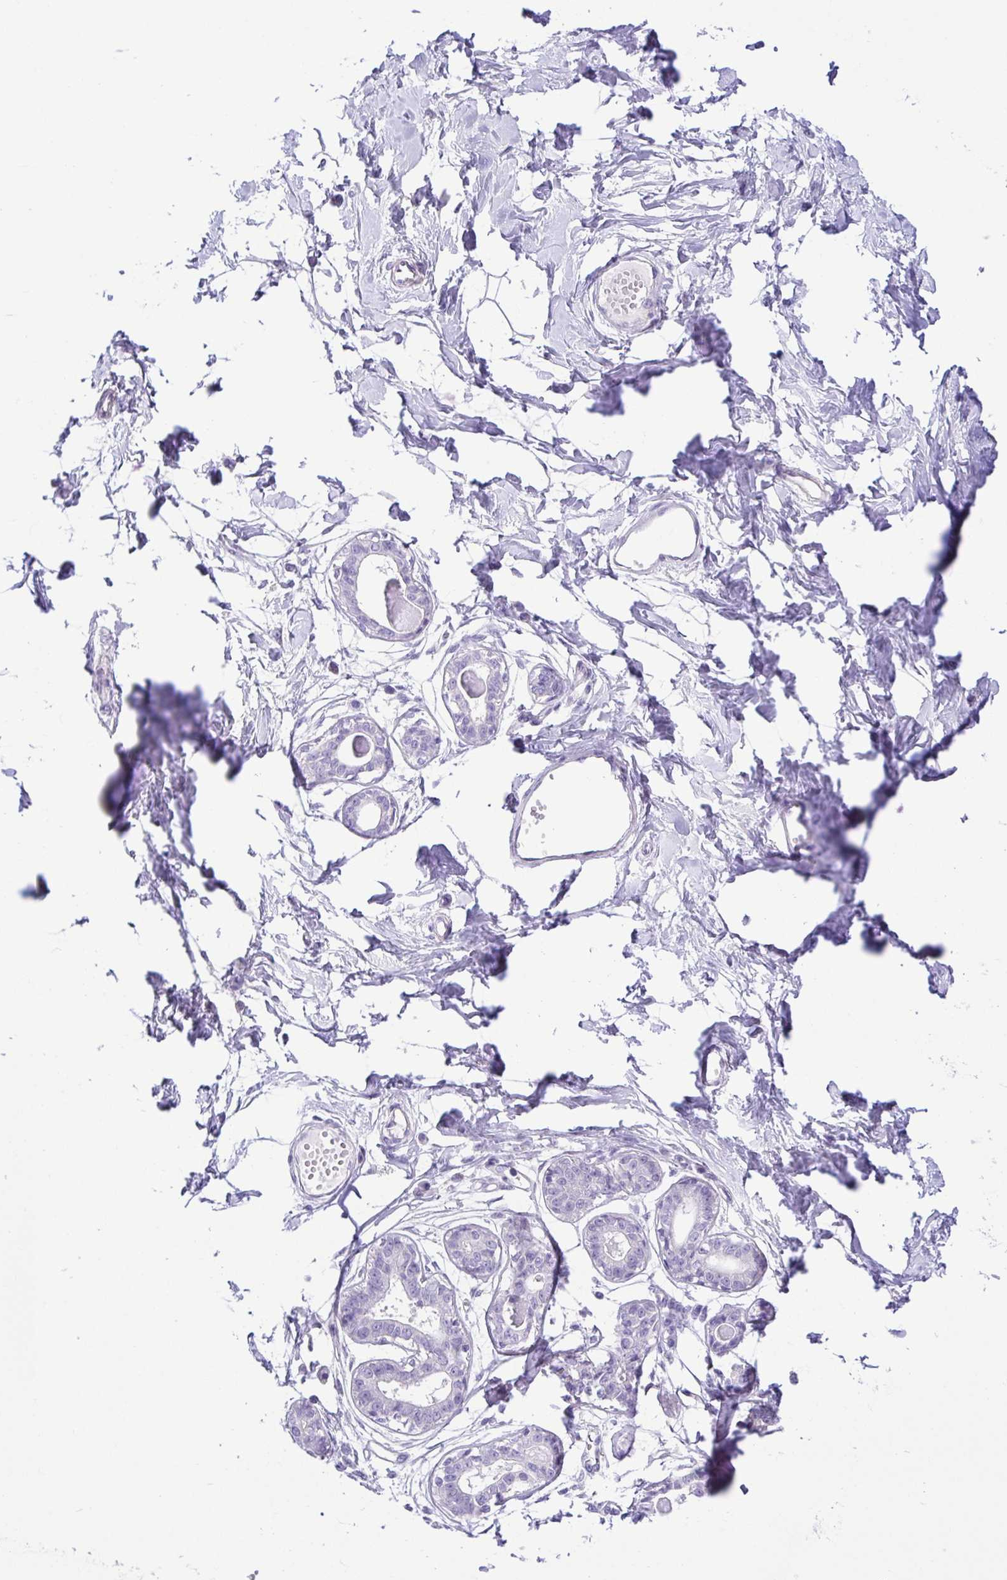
{"staining": {"intensity": "negative", "quantity": "none", "location": "none"}, "tissue": "breast", "cell_type": "Adipocytes", "image_type": "normal", "snomed": [{"axis": "morphology", "description": "Normal tissue, NOS"}, {"axis": "topography", "description": "Breast"}], "caption": "Breast was stained to show a protein in brown. There is no significant staining in adipocytes. (DAB (3,3'-diaminobenzidine) IHC visualized using brightfield microscopy, high magnification).", "gene": "EPB42", "patient": {"sex": "female", "age": 45}}